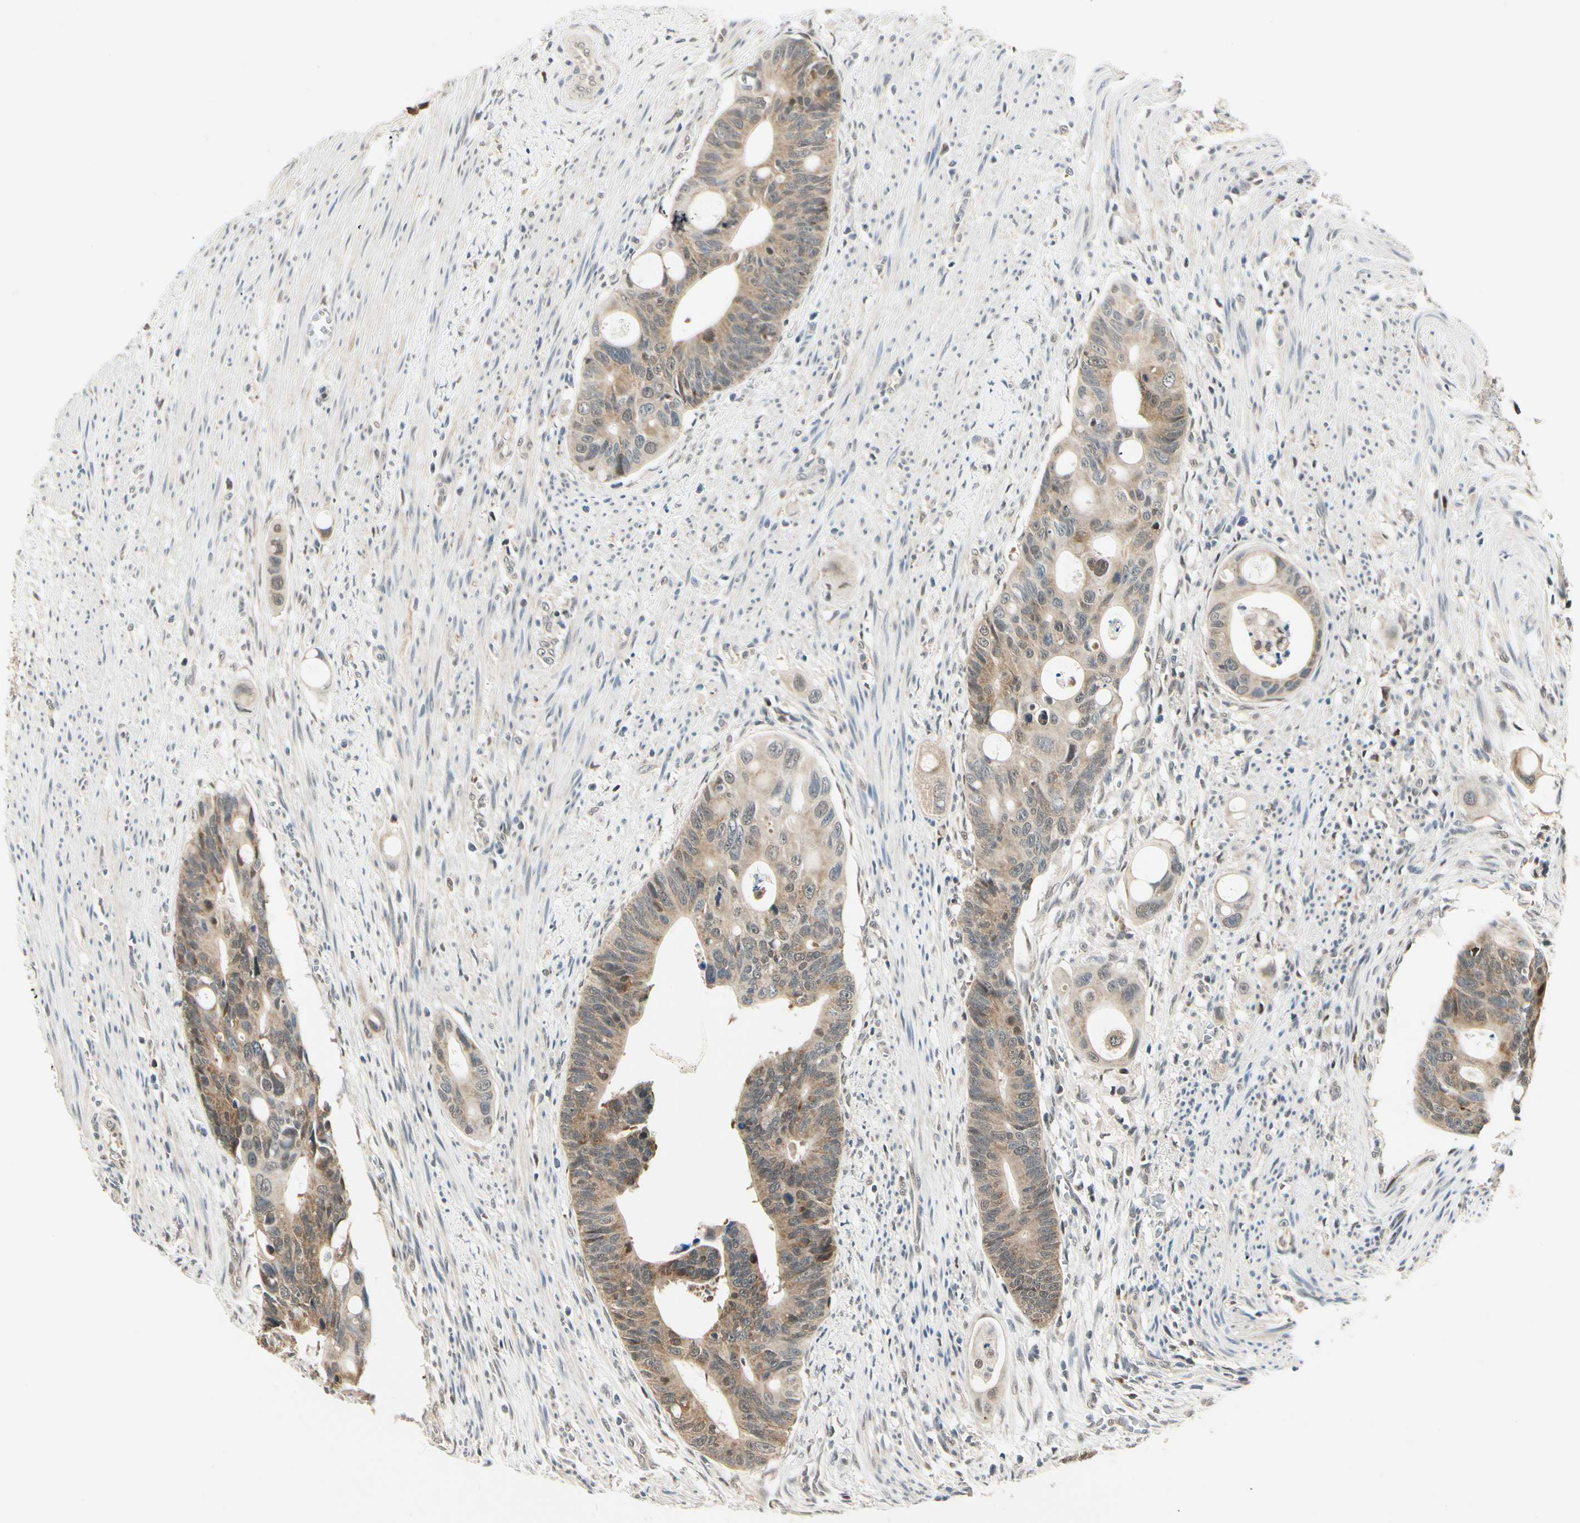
{"staining": {"intensity": "moderate", "quantity": ">75%", "location": "cytoplasmic/membranous"}, "tissue": "colorectal cancer", "cell_type": "Tumor cells", "image_type": "cancer", "snomed": [{"axis": "morphology", "description": "Adenocarcinoma, NOS"}, {"axis": "topography", "description": "Colon"}], "caption": "IHC micrograph of neoplastic tissue: human adenocarcinoma (colorectal) stained using immunohistochemistry shows medium levels of moderate protein expression localized specifically in the cytoplasmic/membranous of tumor cells, appearing as a cytoplasmic/membranous brown color.", "gene": "PDK2", "patient": {"sex": "female", "age": 57}}